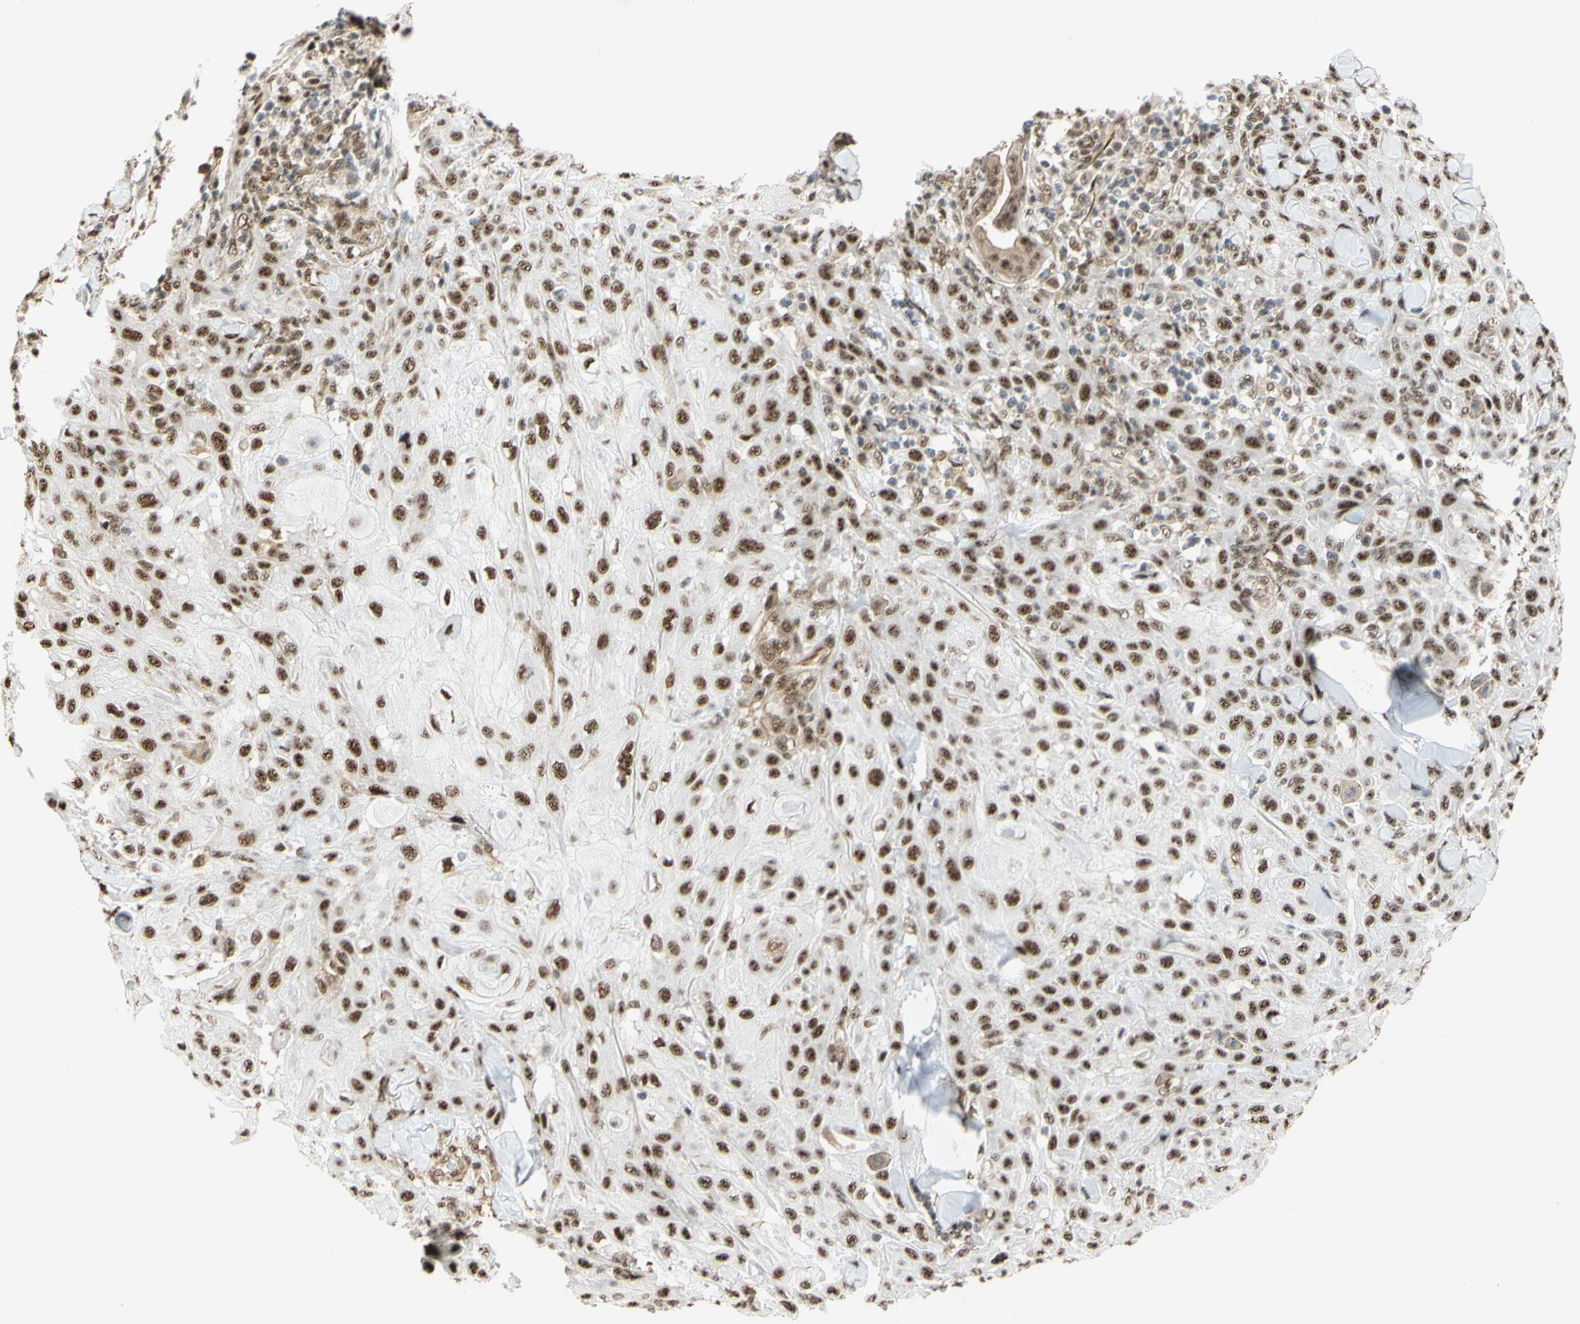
{"staining": {"intensity": "strong", "quantity": ">75%", "location": "nuclear"}, "tissue": "skin cancer", "cell_type": "Tumor cells", "image_type": "cancer", "snomed": [{"axis": "morphology", "description": "Squamous cell carcinoma, NOS"}, {"axis": "topography", "description": "Skin"}], "caption": "The photomicrograph displays a brown stain indicating the presence of a protein in the nuclear of tumor cells in squamous cell carcinoma (skin). The protein is stained brown, and the nuclei are stained in blue (DAB (3,3'-diaminobenzidine) IHC with brightfield microscopy, high magnification).", "gene": "SAP18", "patient": {"sex": "male", "age": 24}}